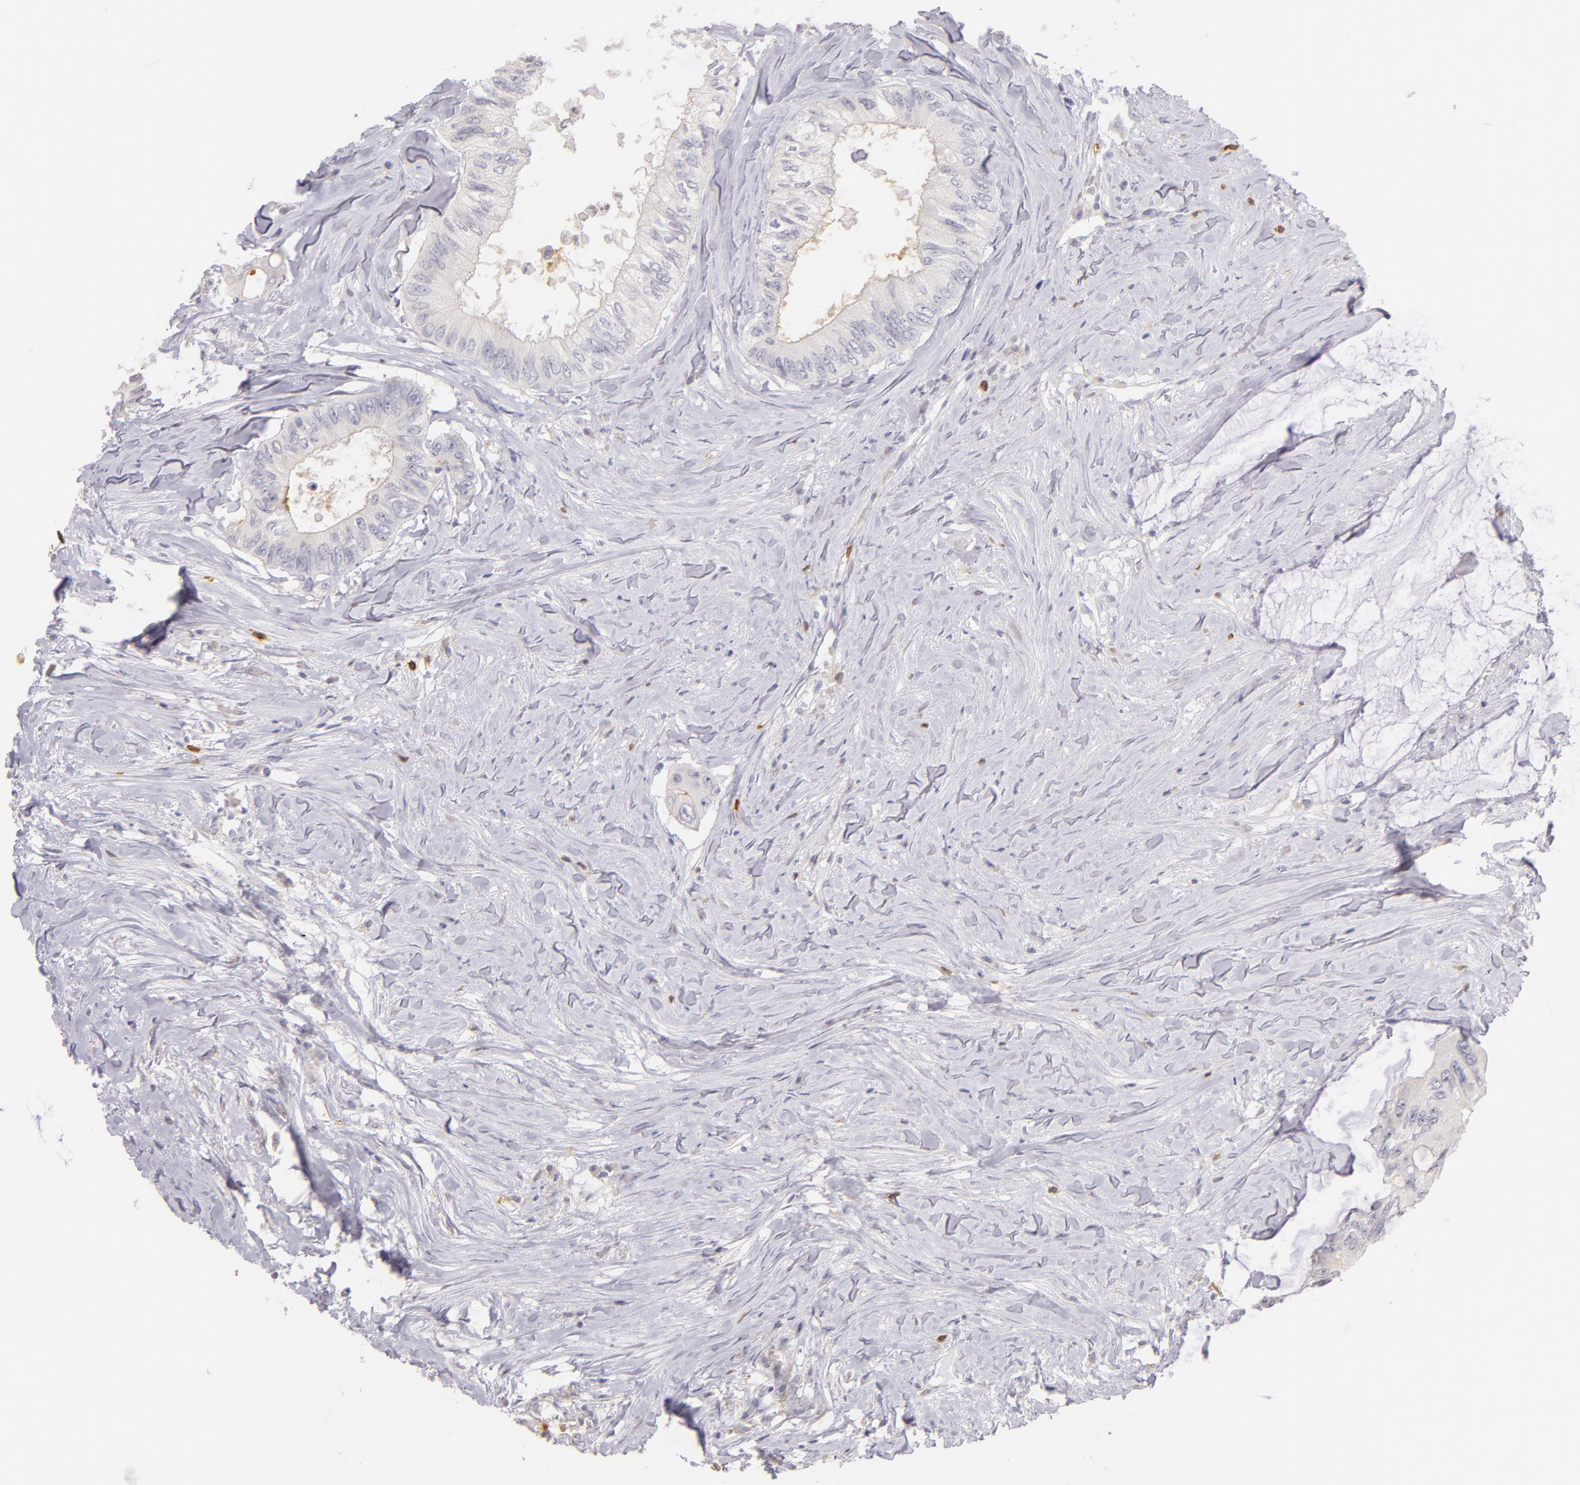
{"staining": {"intensity": "negative", "quantity": "none", "location": "none"}, "tissue": "colorectal cancer", "cell_type": "Tumor cells", "image_type": "cancer", "snomed": [{"axis": "morphology", "description": "Adenocarcinoma, NOS"}, {"axis": "topography", "description": "Colon"}], "caption": "Immunohistochemistry (IHC) micrograph of human colorectal adenocarcinoma stained for a protein (brown), which demonstrates no positivity in tumor cells.", "gene": "IL2RA", "patient": {"sex": "male", "age": 65}}